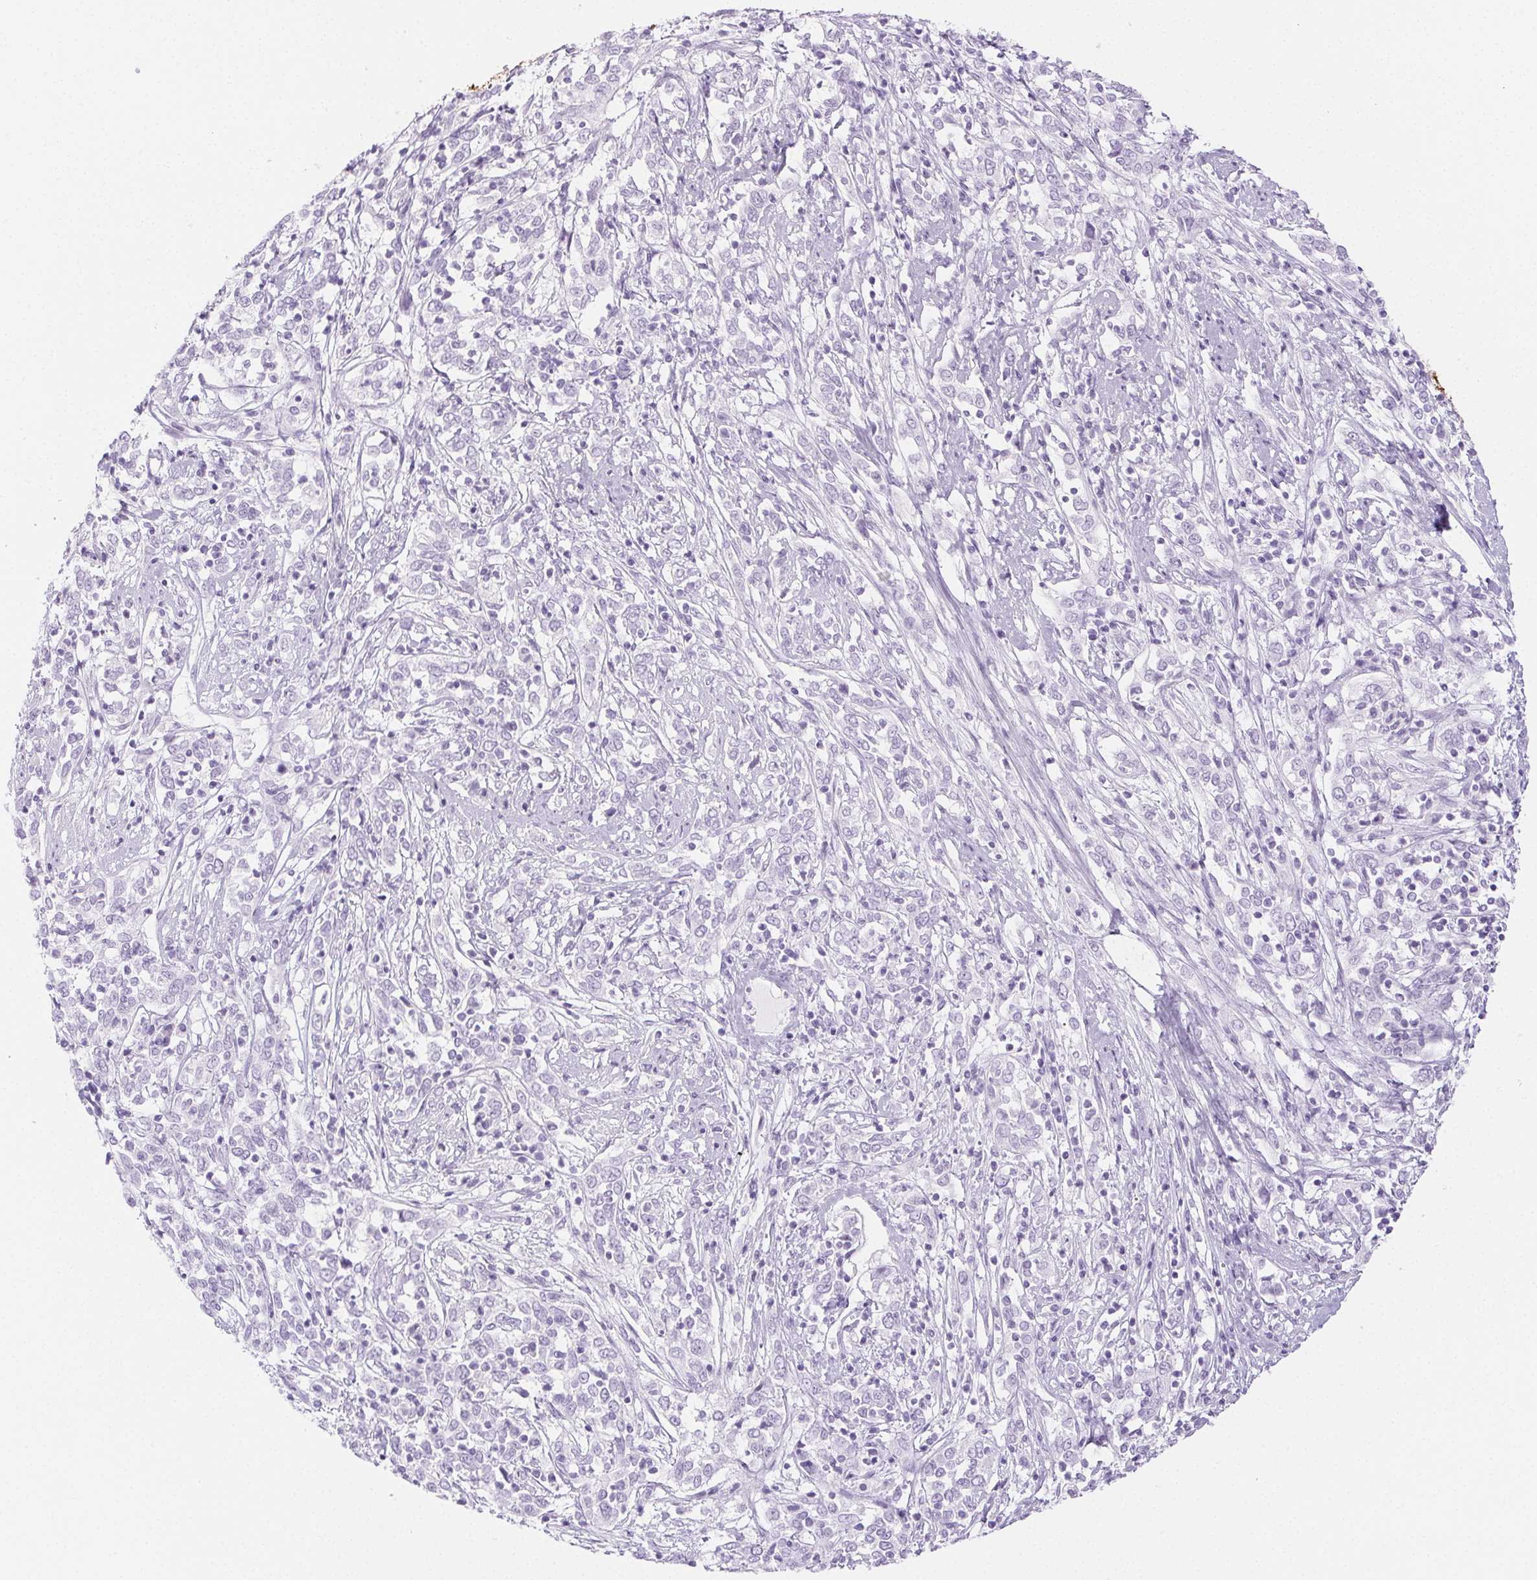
{"staining": {"intensity": "negative", "quantity": "none", "location": "none"}, "tissue": "cervical cancer", "cell_type": "Tumor cells", "image_type": "cancer", "snomed": [{"axis": "morphology", "description": "Adenocarcinoma, NOS"}, {"axis": "topography", "description": "Cervix"}], "caption": "Tumor cells are negative for brown protein staining in adenocarcinoma (cervical).", "gene": "SPRR3", "patient": {"sex": "female", "age": 40}}